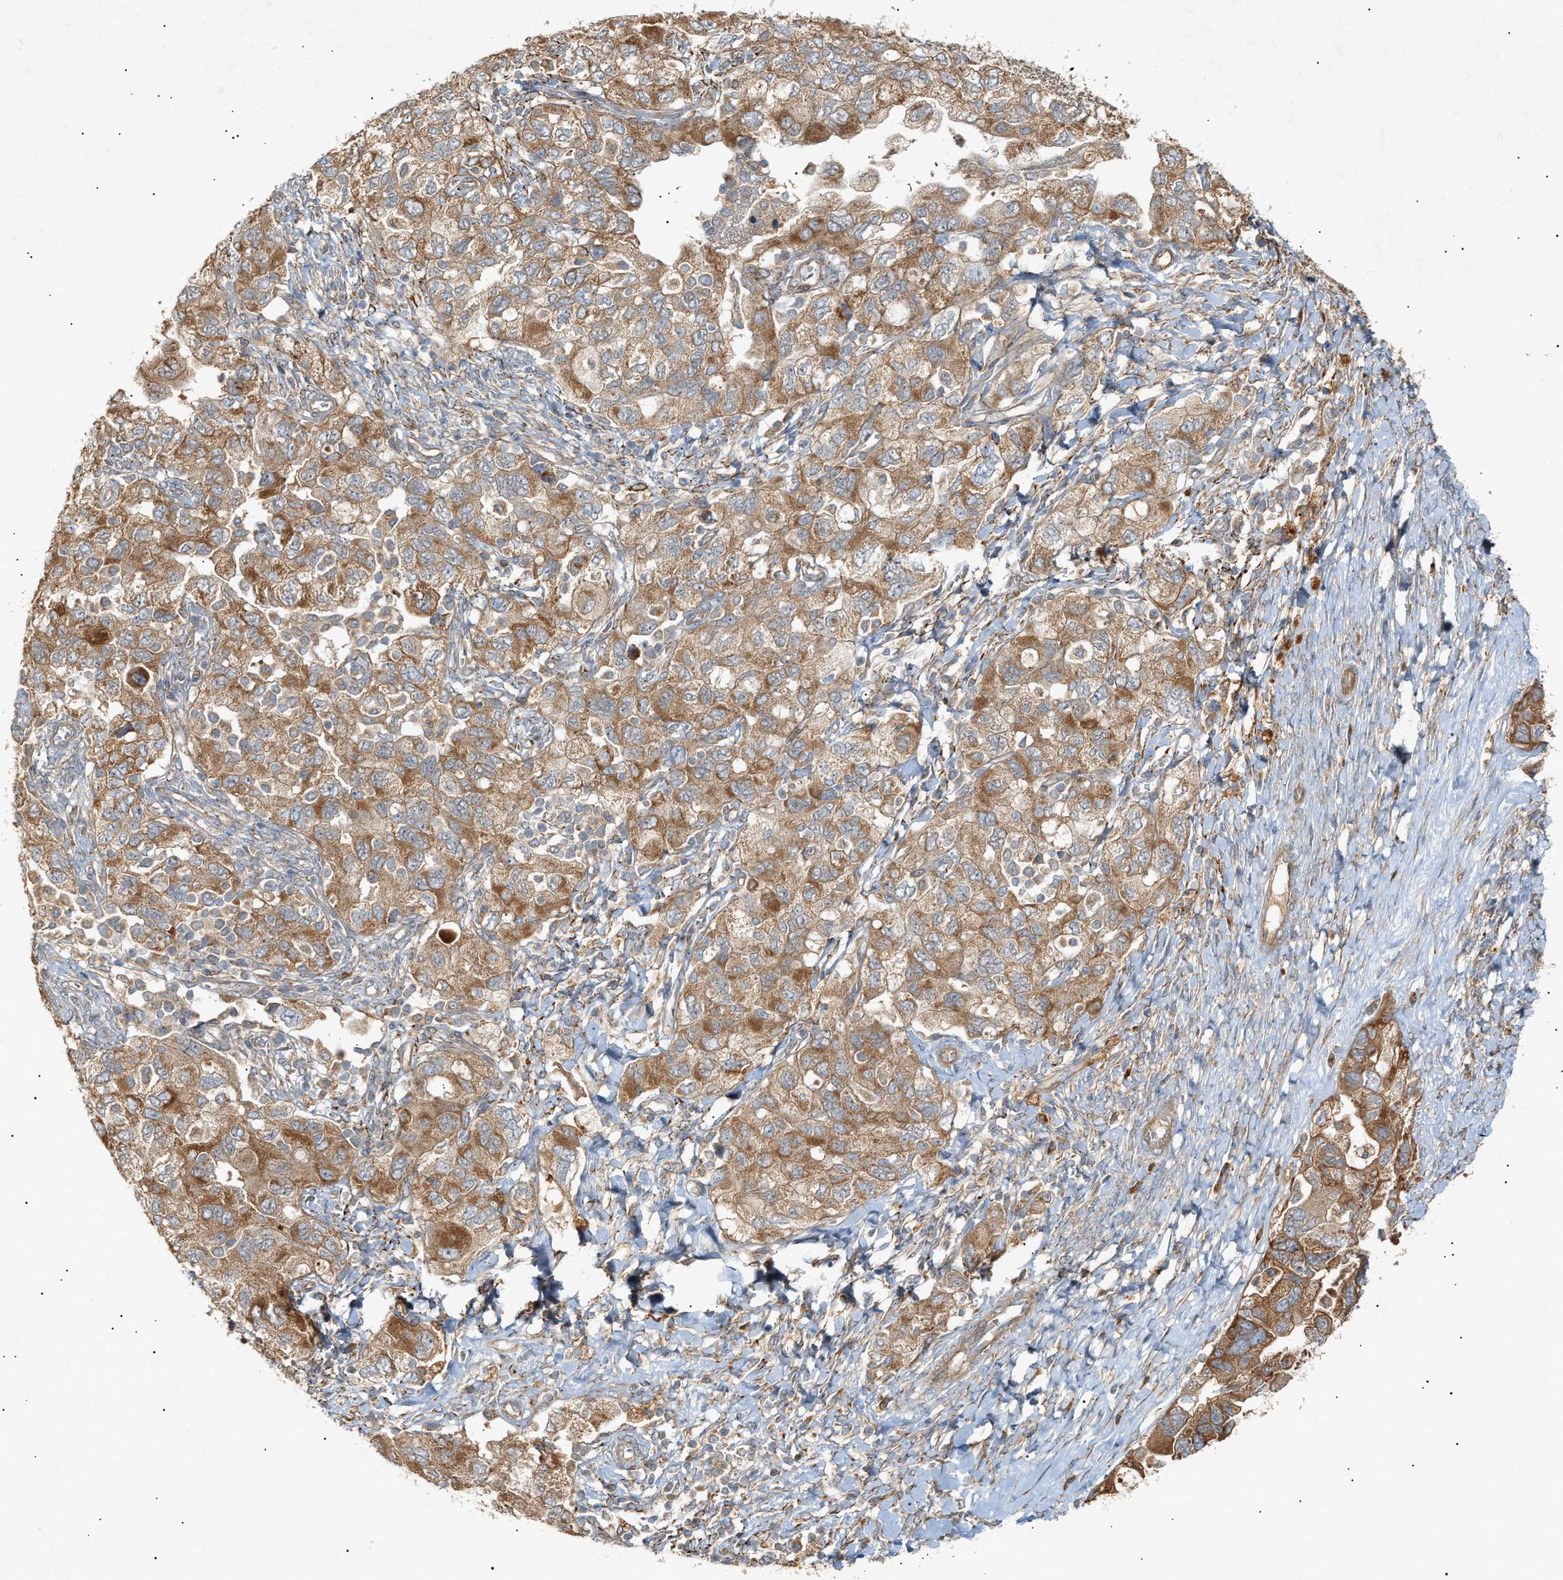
{"staining": {"intensity": "moderate", "quantity": ">75%", "location": "cytoplasmic/membranous"}, "tissue": "ovarian cancer", "cell_type": "Tumor cells", "image_type": "cancer", "snomed": [{"axis": "morphology", "description": "Carcinoma, NOS"}, {"axis": "morphology", "description": "Cystadenocarcinoma, serous, NOS"}, {"axis": "topography", "description": "Ovary"}], "caption": "There is medium levels of moderate cytoplasmic/membranous expression in tumor cells of ovarian carcinoma, as demonstrated by immunohistochemical staining (brown color).", "gene": "MTCH1", "patient": {"sex": "female", "age": 69}}